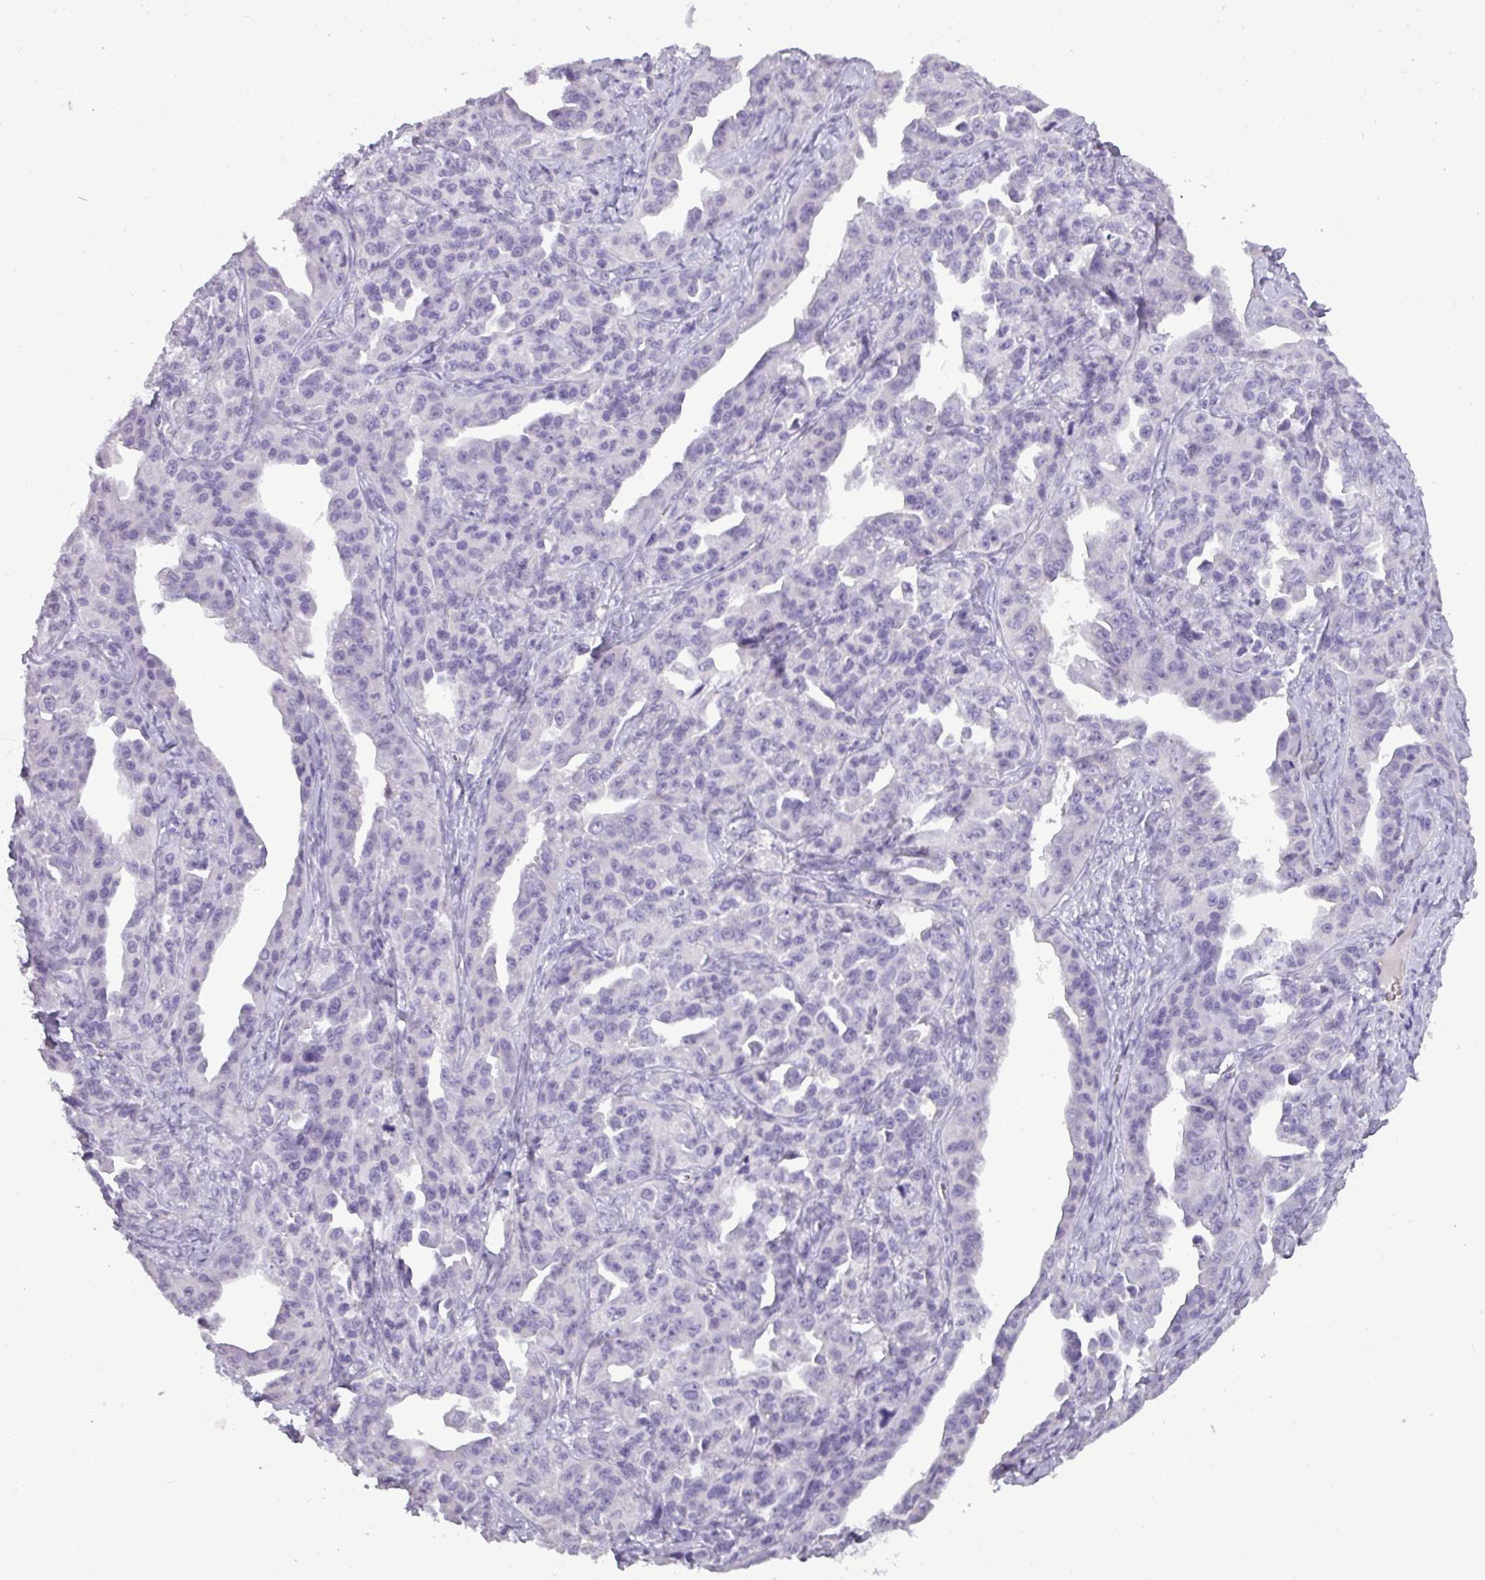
{"staining": {"intensity": "negative", "quantity": "none", "location": "none"}, "tissue": "ovarian cancer", "cell_type": "Tumor cells", "image_type": "cancer", "snomed": [{"axis": "morphology", "description": "Cystadenocarcinoma, serous, NOS"}, {"axis": "topography", "description": "Ovary"}], "caption": "High power microscopy photomicrograph of an immunohistochemistry micrograph of ovarian serous cystadenocarcinoma, revealing no significant staining in tumor cells.", "gene": "TMEM91", "patient": {"sex": "female", "age": 75}}